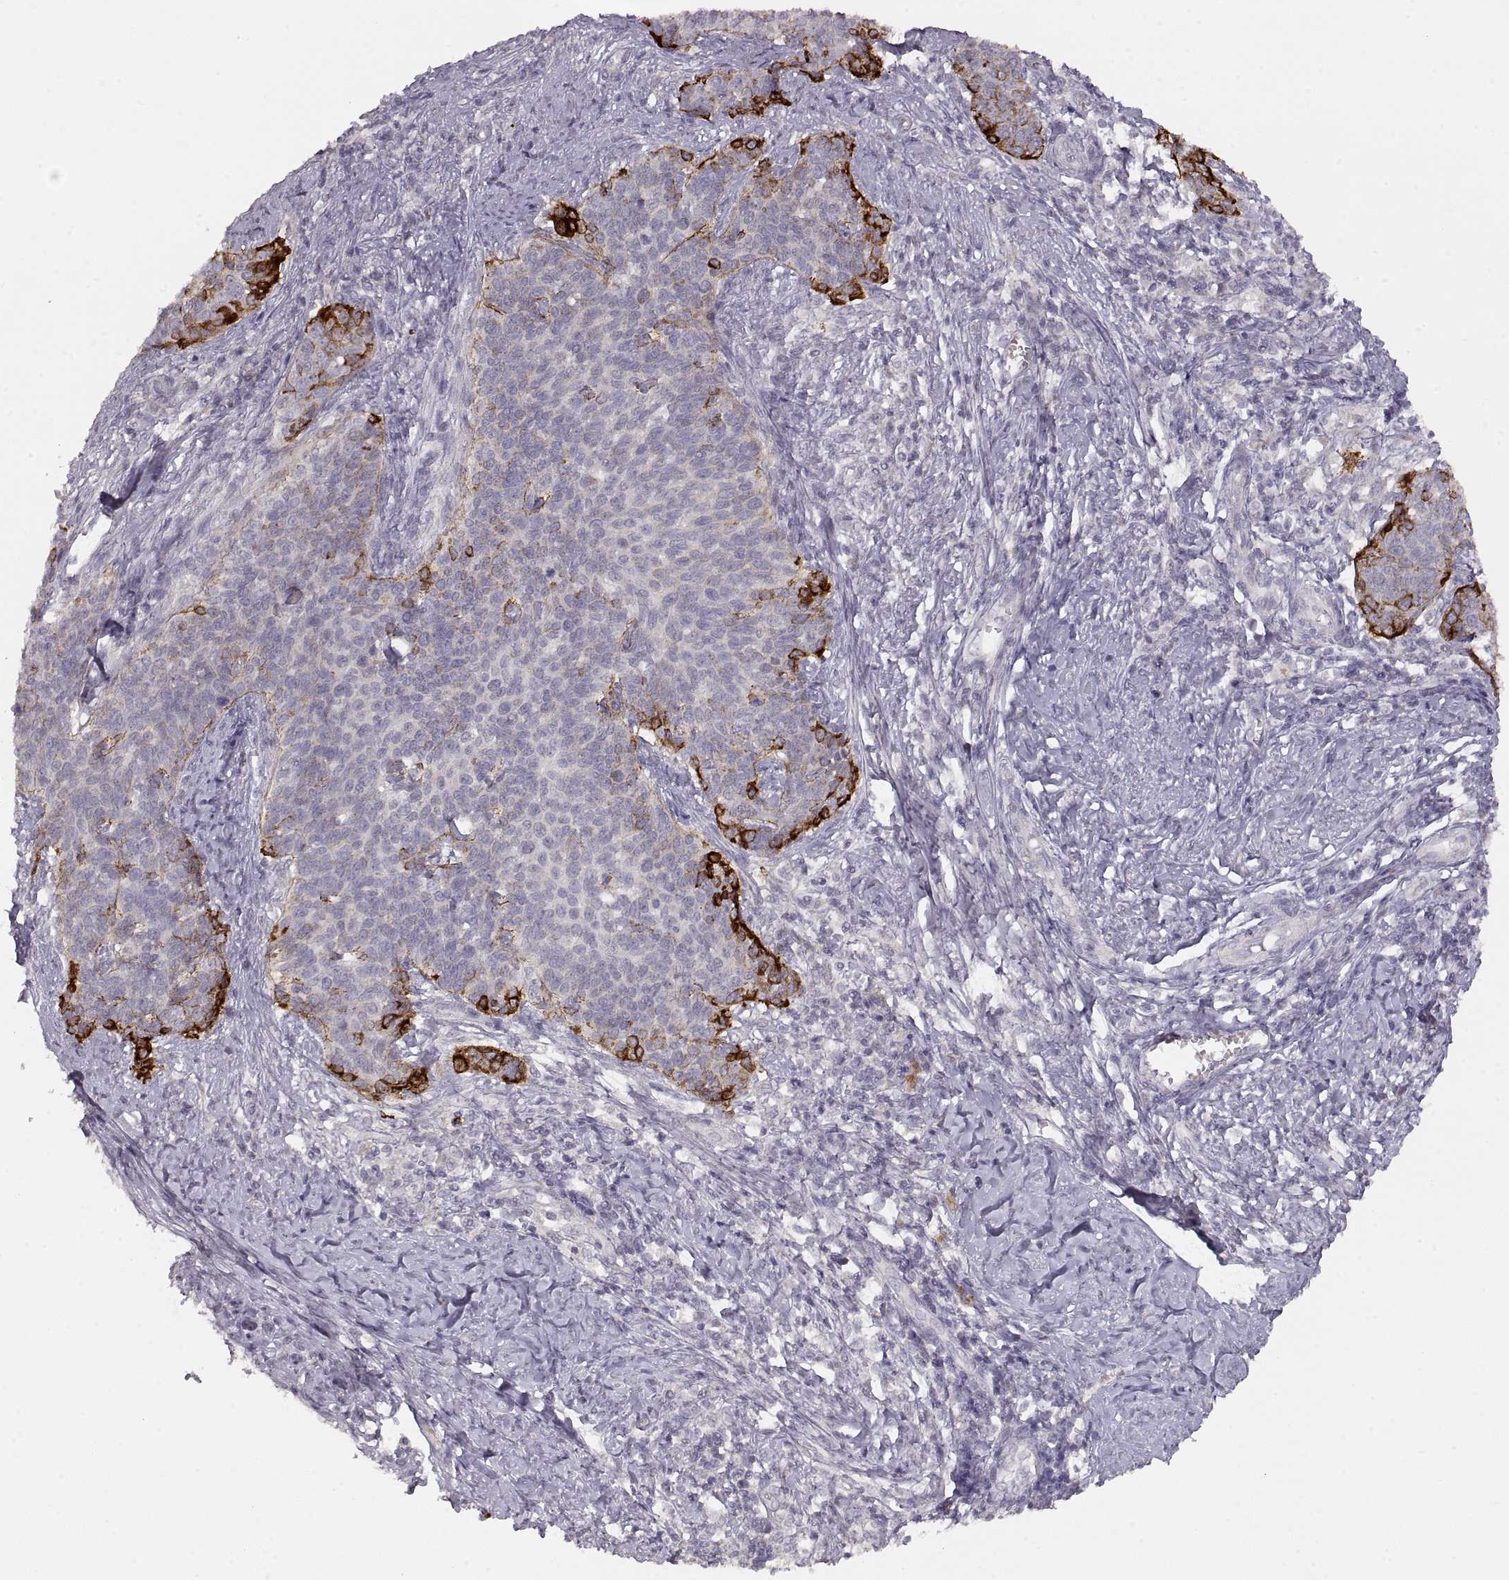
{"staining": {"intensity": "strong", "quantity": "<25%", "location": "cytoplasmic/membranous"}, "tissue": "cervical cancer", "cell_type": "Tumor cells", "image_type": "cancer", "snomed": [{"axis": "morphology", "description": "Squamous cell carcinoma, NOS"}, {"axis": "topography", "description": "Cervix"}], "caption": "Approximately <25% of tumor cells in cervical squamous cell carcinoma display strong cytoplasmic/membranous protein staining as visualized by brown immunohistochemical staining.", "gene": "LAMC2", "patient": {"sex": "female", "age": 39}}